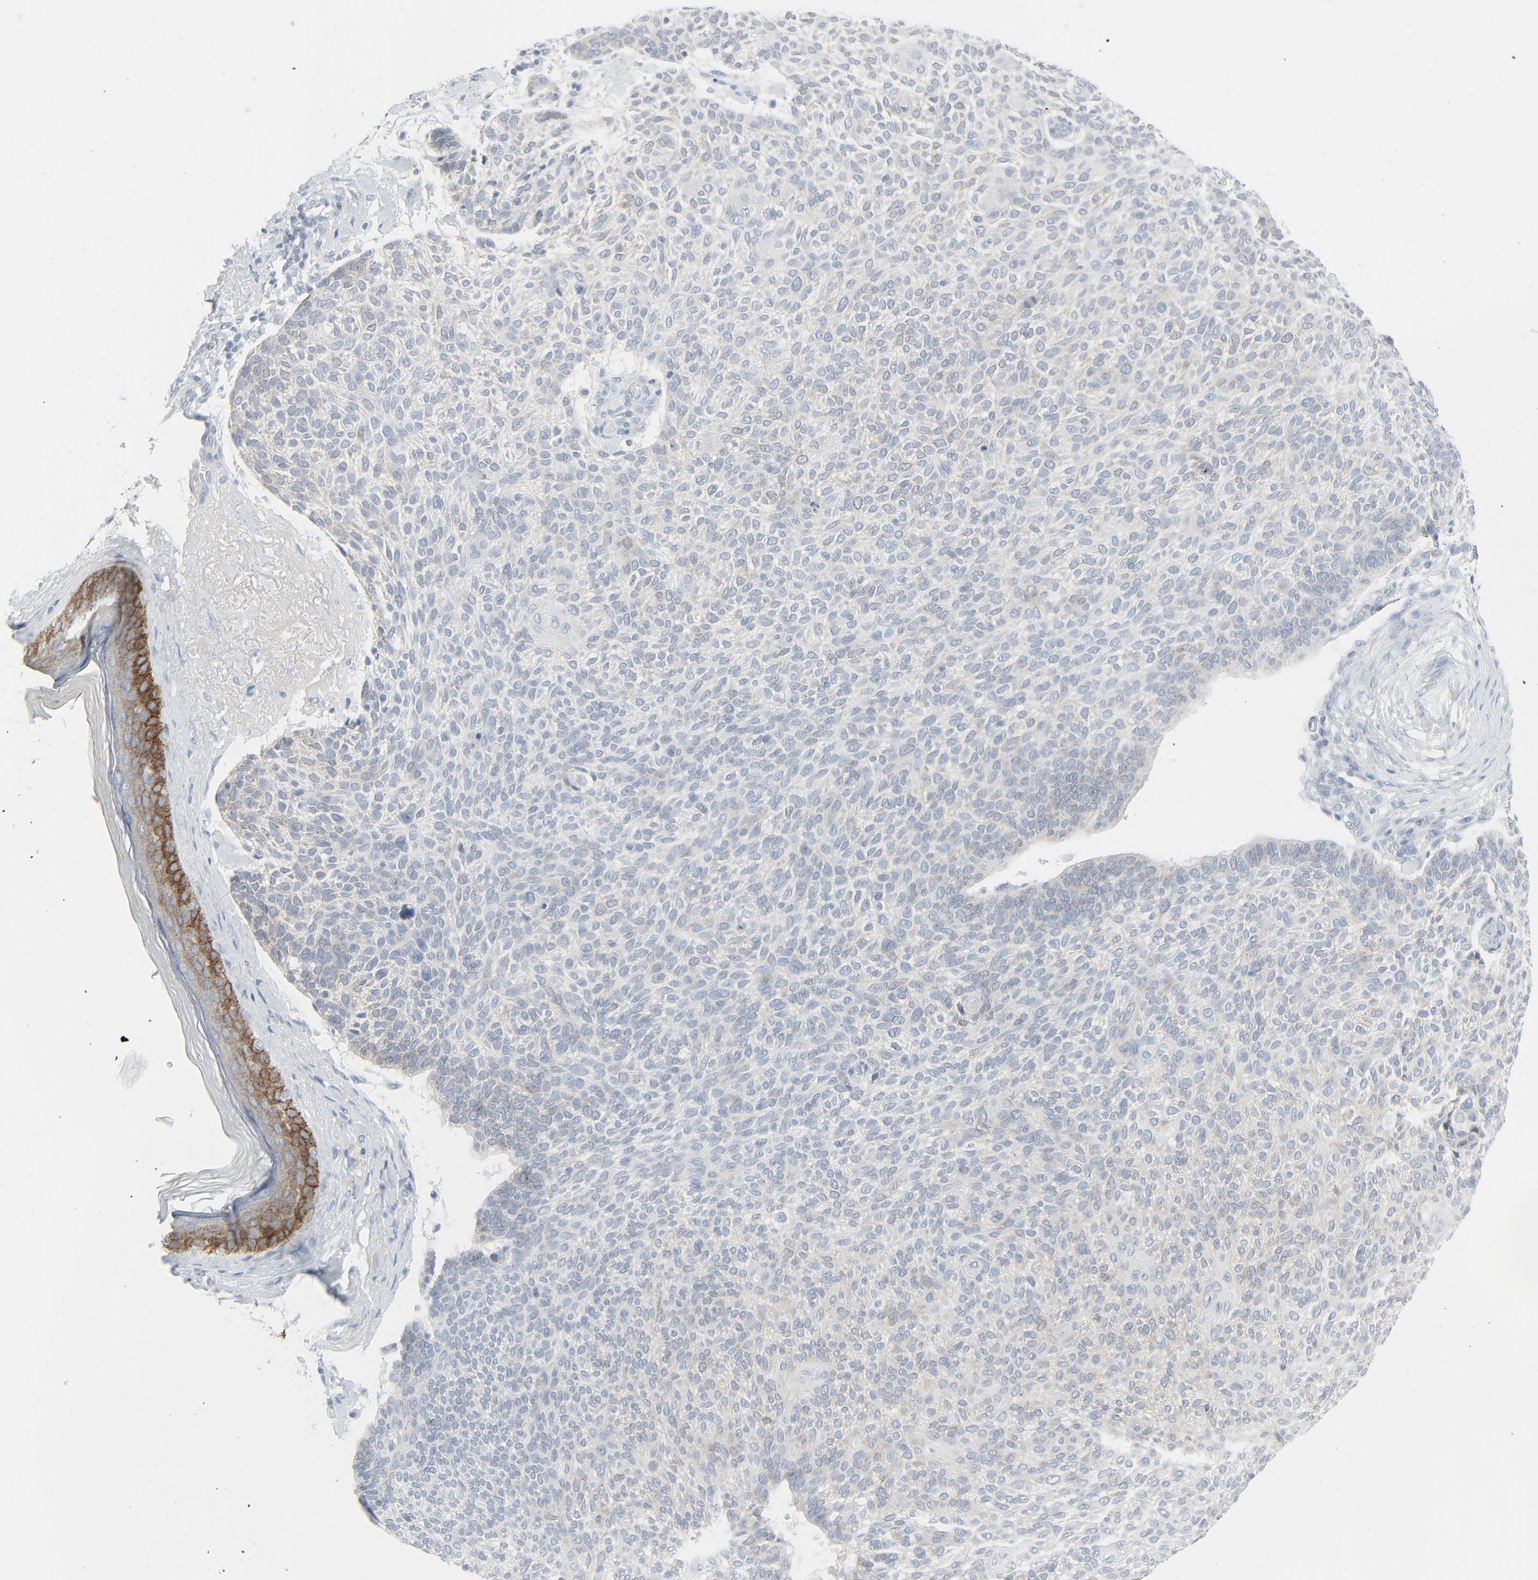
{"staining": {"intensity": "negative", "quantity": "none", "location": "none"}, "tissue": "skin cancer", "cell_type": "Tumor cells", "image_type": "cancer", "snomed": [{"axis": "morphology", "description": "Normal tissue, NOS"}, {"axis": "morphology", "description": "Basal cell carcinoma"}, {"axis": "topography", "description": "Skin"}], "caption": "Immunohistochemical staining of basal cell carcinoma (skin) shows no significant expression in tumor cells.", "gene": "FGFR3", "patient": {"sex": "female", "age": 70}}